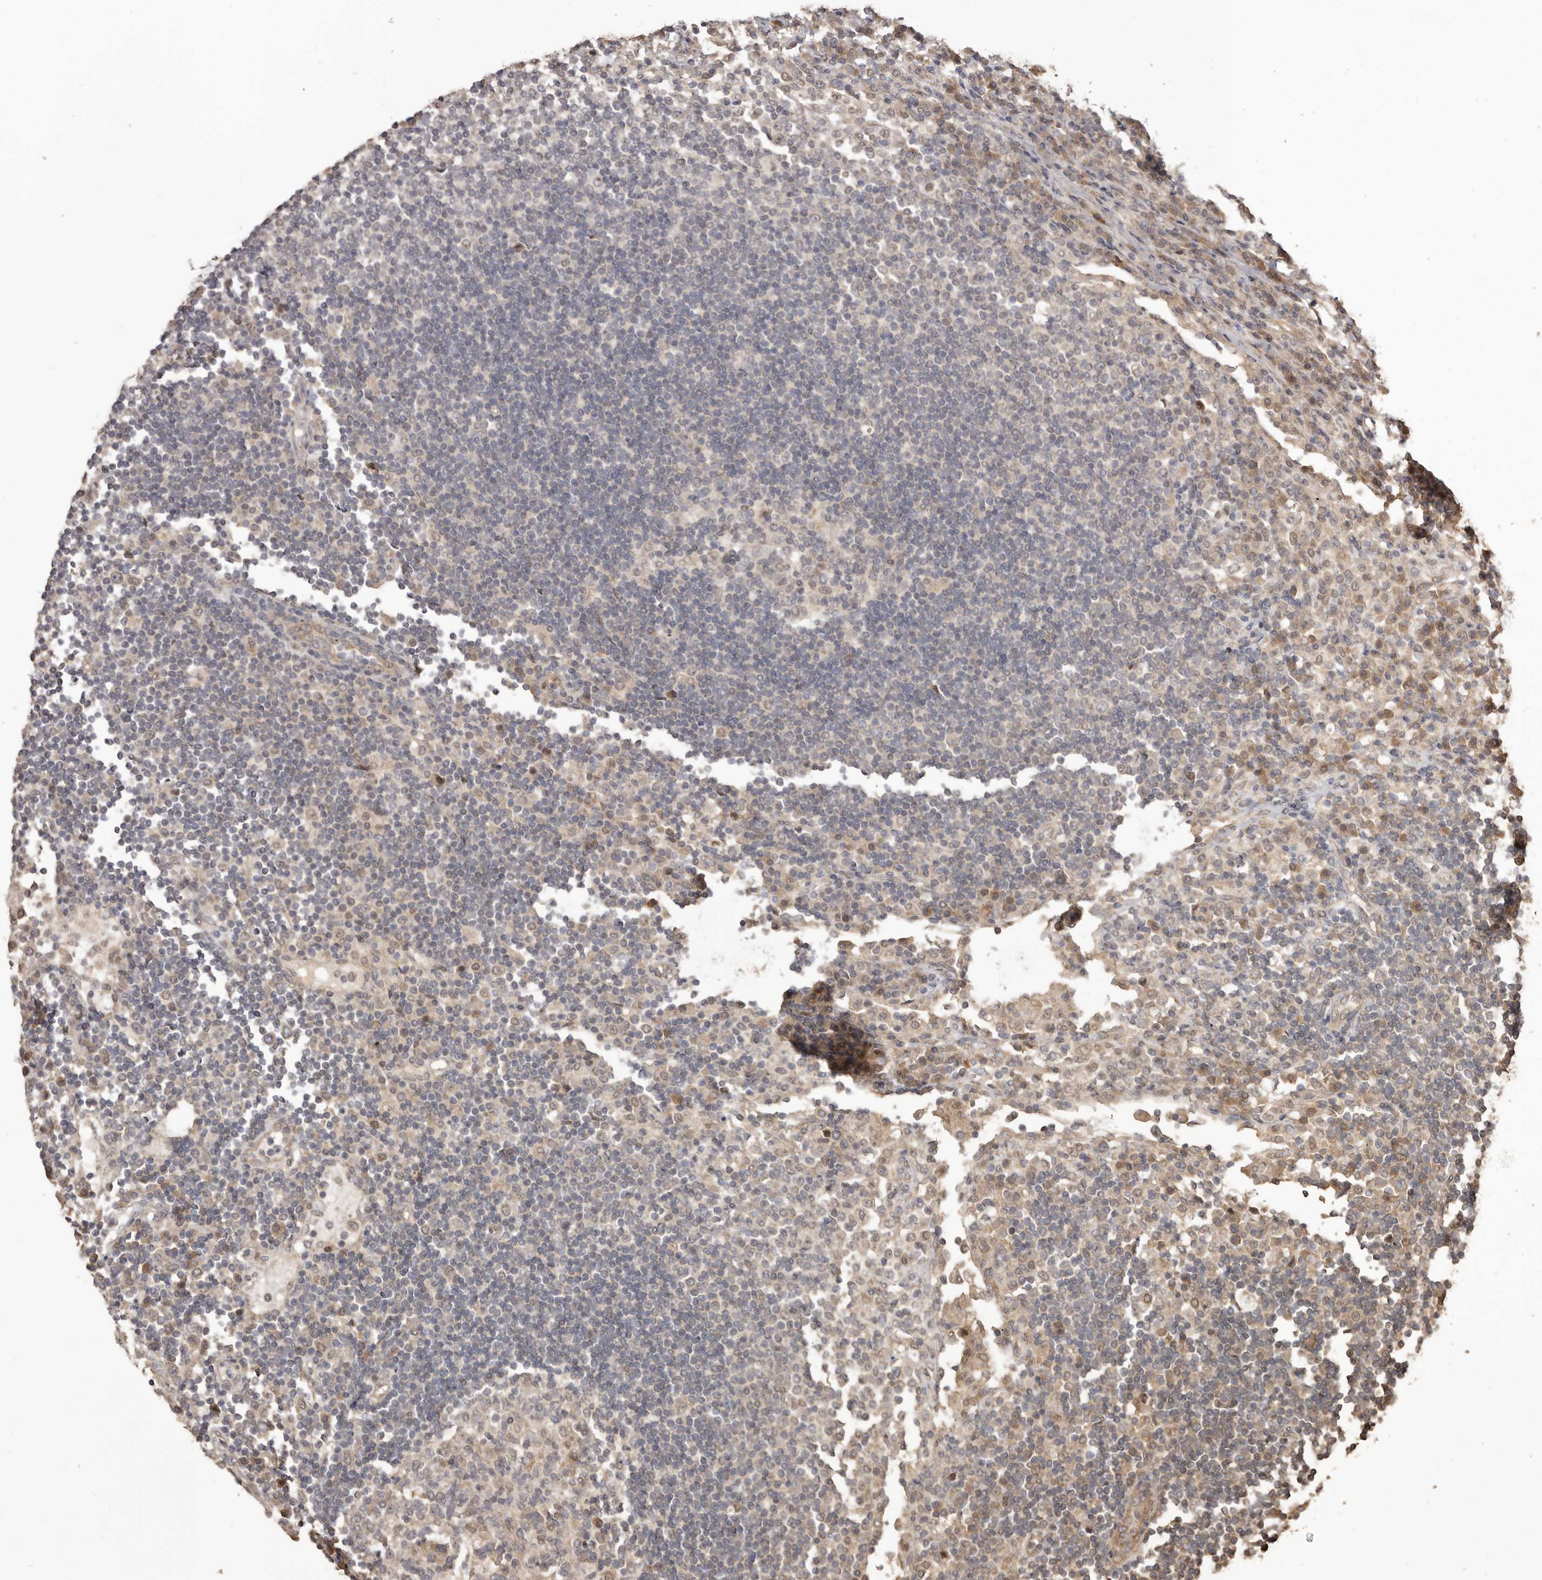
{"staining": {"intensity": "negative", "quantity": "none", "location": "none"}, "tissue": "lymph node", "cell_type": "Germinal center cells", "image_type": "normal", "snomed": [{"axis": "morphology", "description": "Normal tissue, NOS"}, {"axis": "topography", "description": "Lymph node"}], "caption": "Immunohistochemistry (IHC) of benign human lymph node demonstrates no positivity in germinal center cells. The staining is performed using DAB (3,3'-diaminobenzidine) brown chromogen with nuclei counter-stained in using hematoxylin.", "gene": "NUP43", "patient": {"sex": "female", "age": 53}}